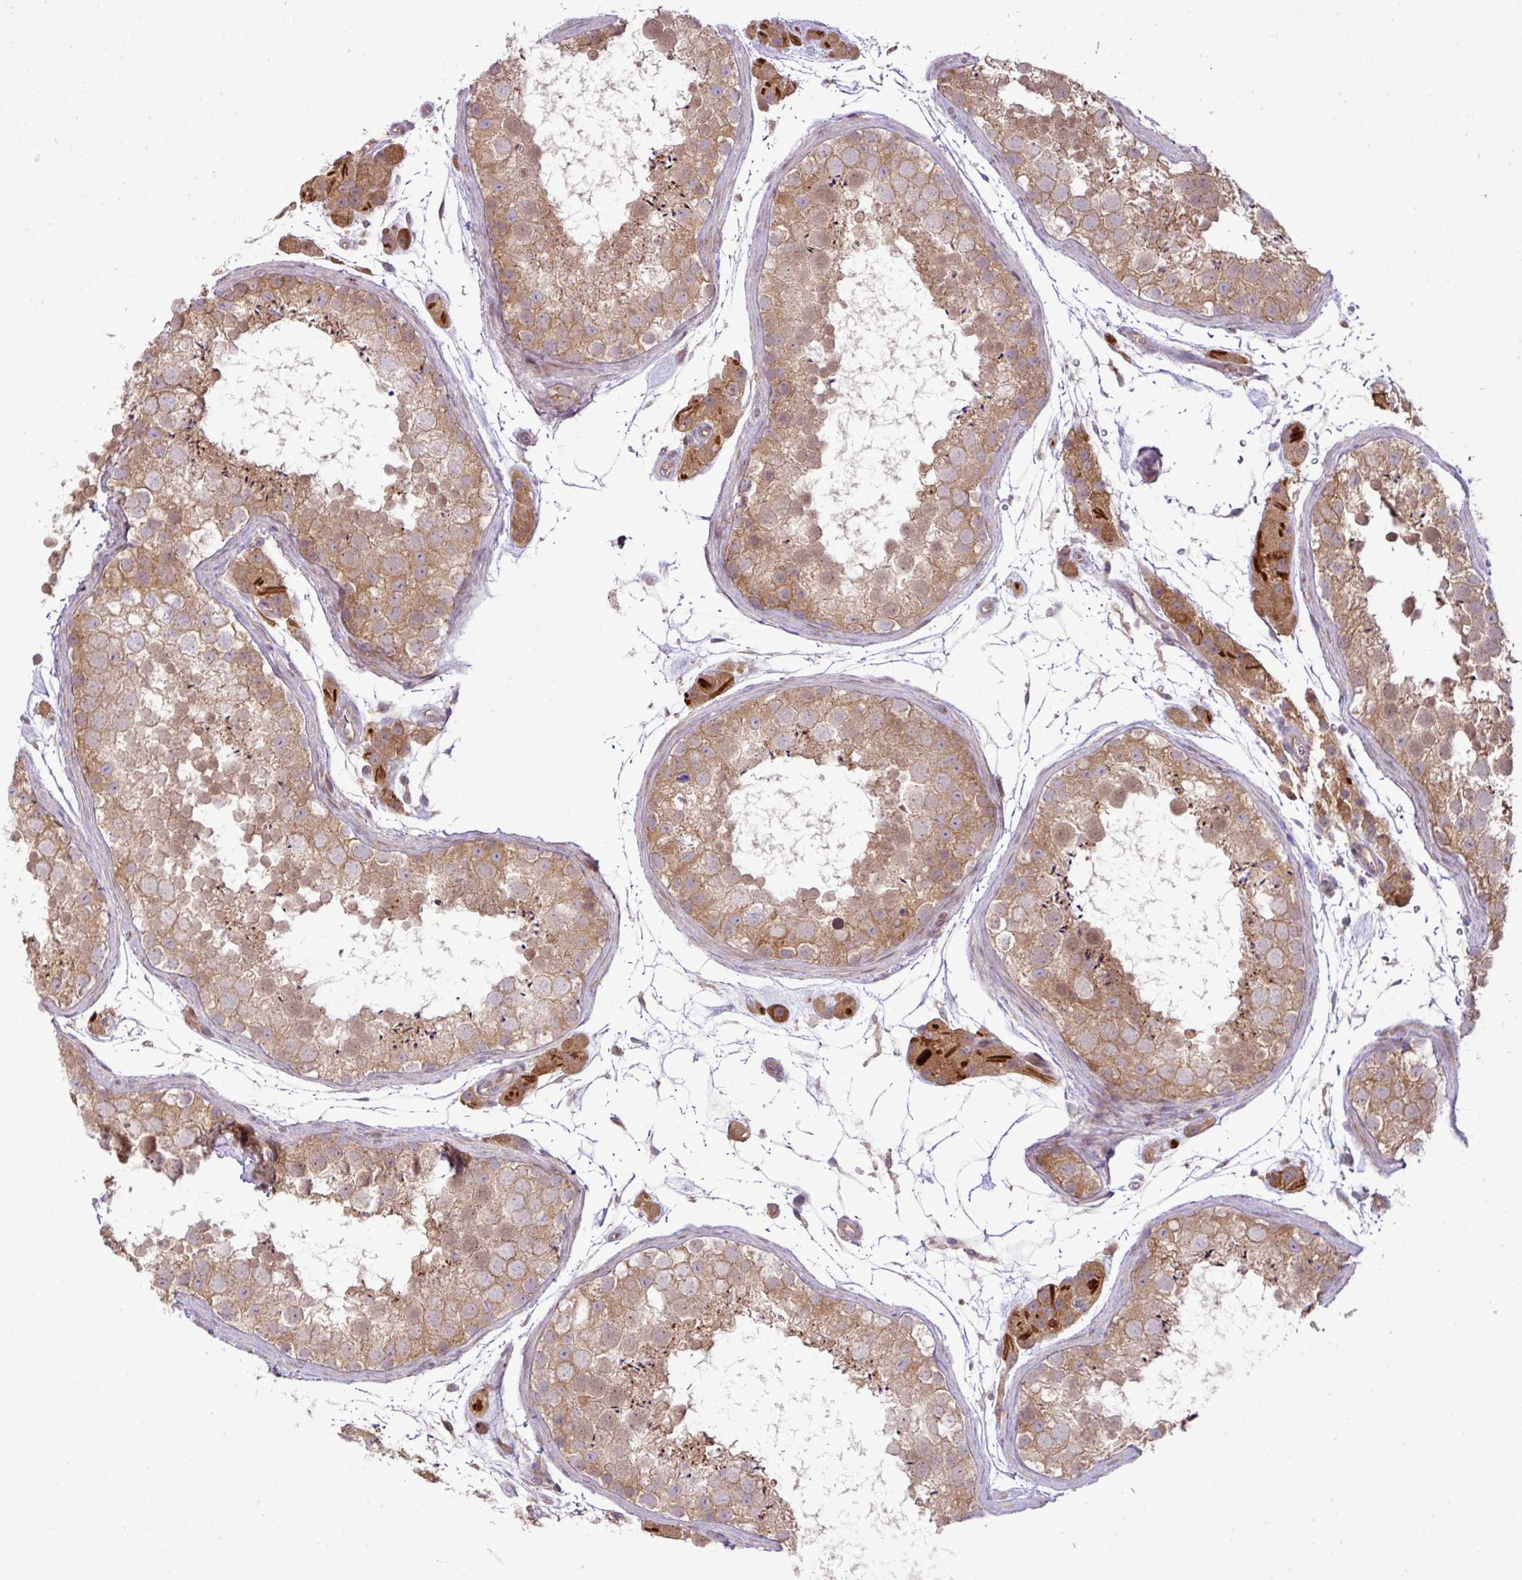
{"staining": {"intensity": "moderate", "quantity": ">75%", "location": "cytoplasmic/membranous"}, "tissue": "testis", "cell_type": "Cells in seminiferous ducts", "image_type": "normal", "snomed": [{"axis": "morphology", "description": "Normal tissue, NOS"}, {"axis": "topography", "description": "Testis"}], "caption": "About >75% of cells in seminiferous ducts in benign human testis reveal moderate cytoplasmic/membranous protein expression as visualized by brown immunohistochemical staining.", "gene": "COX18", "patient": {"sex": "male", "age": 41}}